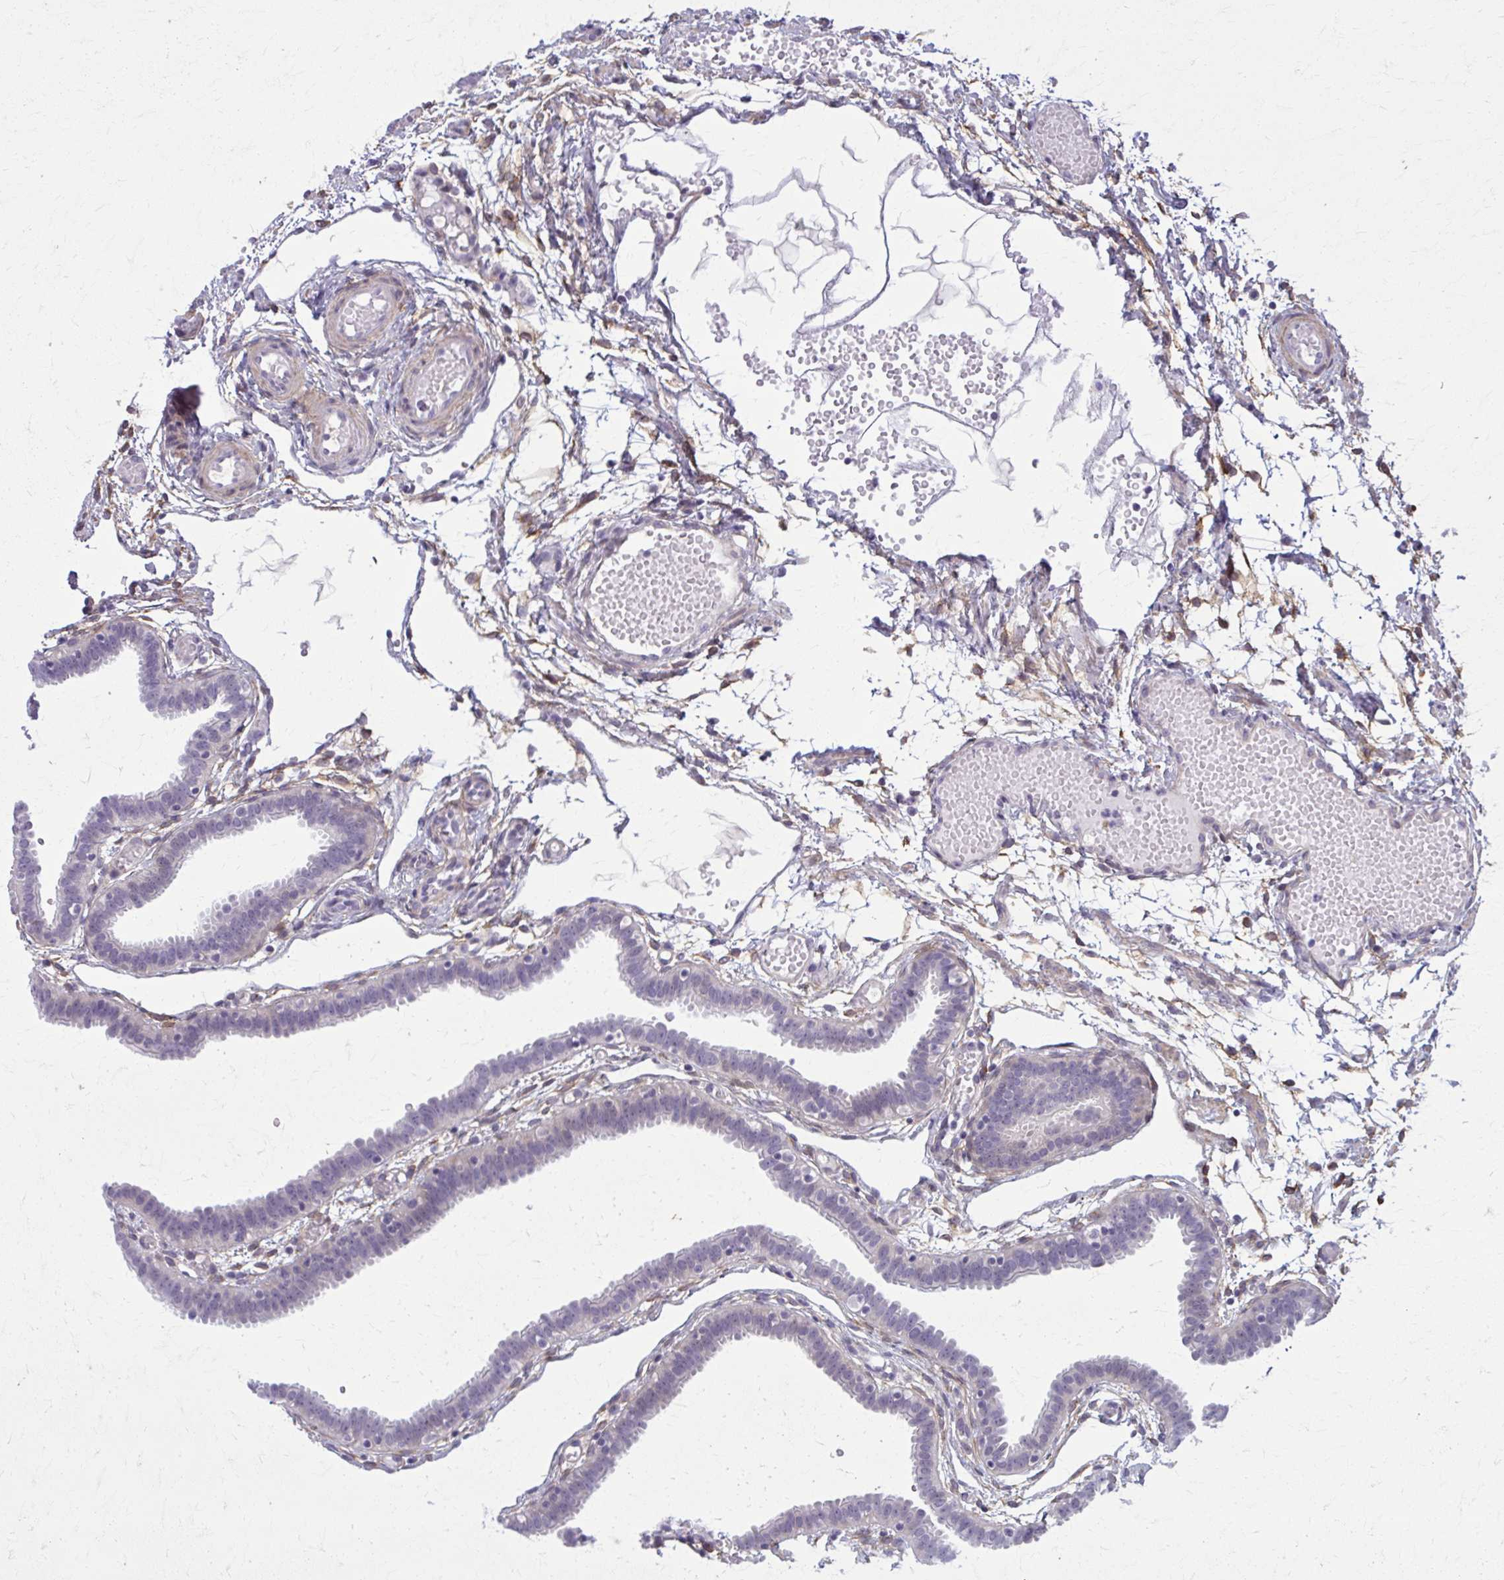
{"staining": {"intensity": "negative", "quantity": "none", "location": "none"}, "tissue": "fallopian tube", "cell_type": "Glandular cells", "image_type": "normal", "snomed": [{"axis": "morphology", "description": "Normal tissue, NOS"}, {"axis": "topography", "description": "Fallopian tube"}], "caption": "This is a micrograph of IHC staining of normal fallopian tube, which shows no staining in glandular cells.", "gene": "NUMBL", "patient": {"sex": "female", "age": 37}}